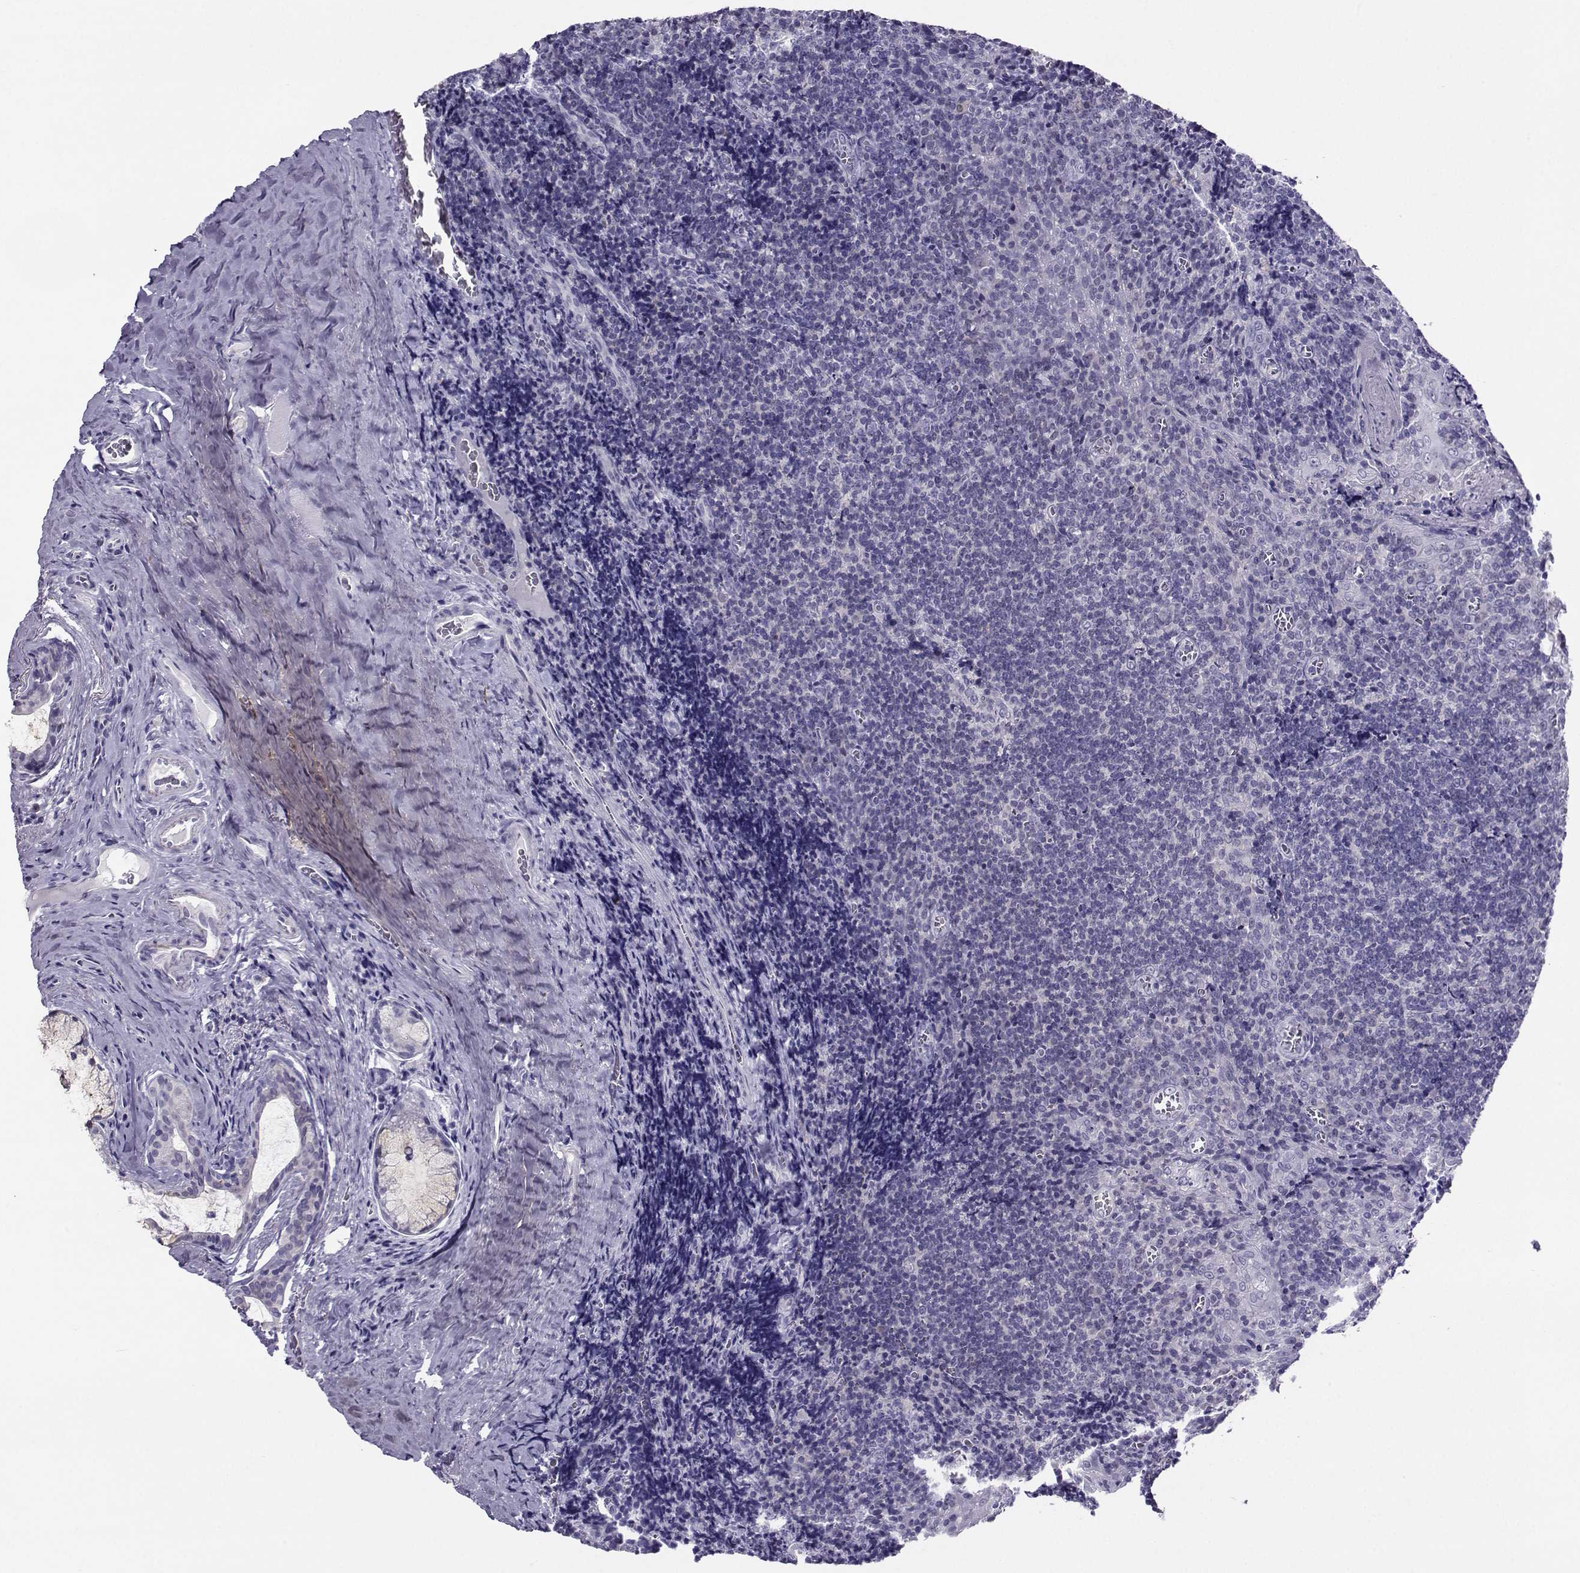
{"staining": {"intensity": "negative", "quantity": "none", "location": "none"}, "tissue": "tonsil", "cell_type": "Germinal center cells", "image_type": "normal", "snomed": [{"axis": "morphology", "description": "Normal tissue, NOS"}, {"axis": "morphology", "description": "Inflammation, NOS"}, {"axis": "topography", "description": "Tonsil"}], "caption": "Immunohistochemical staining of benign tonsil reveals no significant expression in germinal center cells.", "gene": "PGK1", "patient": {"sex": "female", "age": 31}}